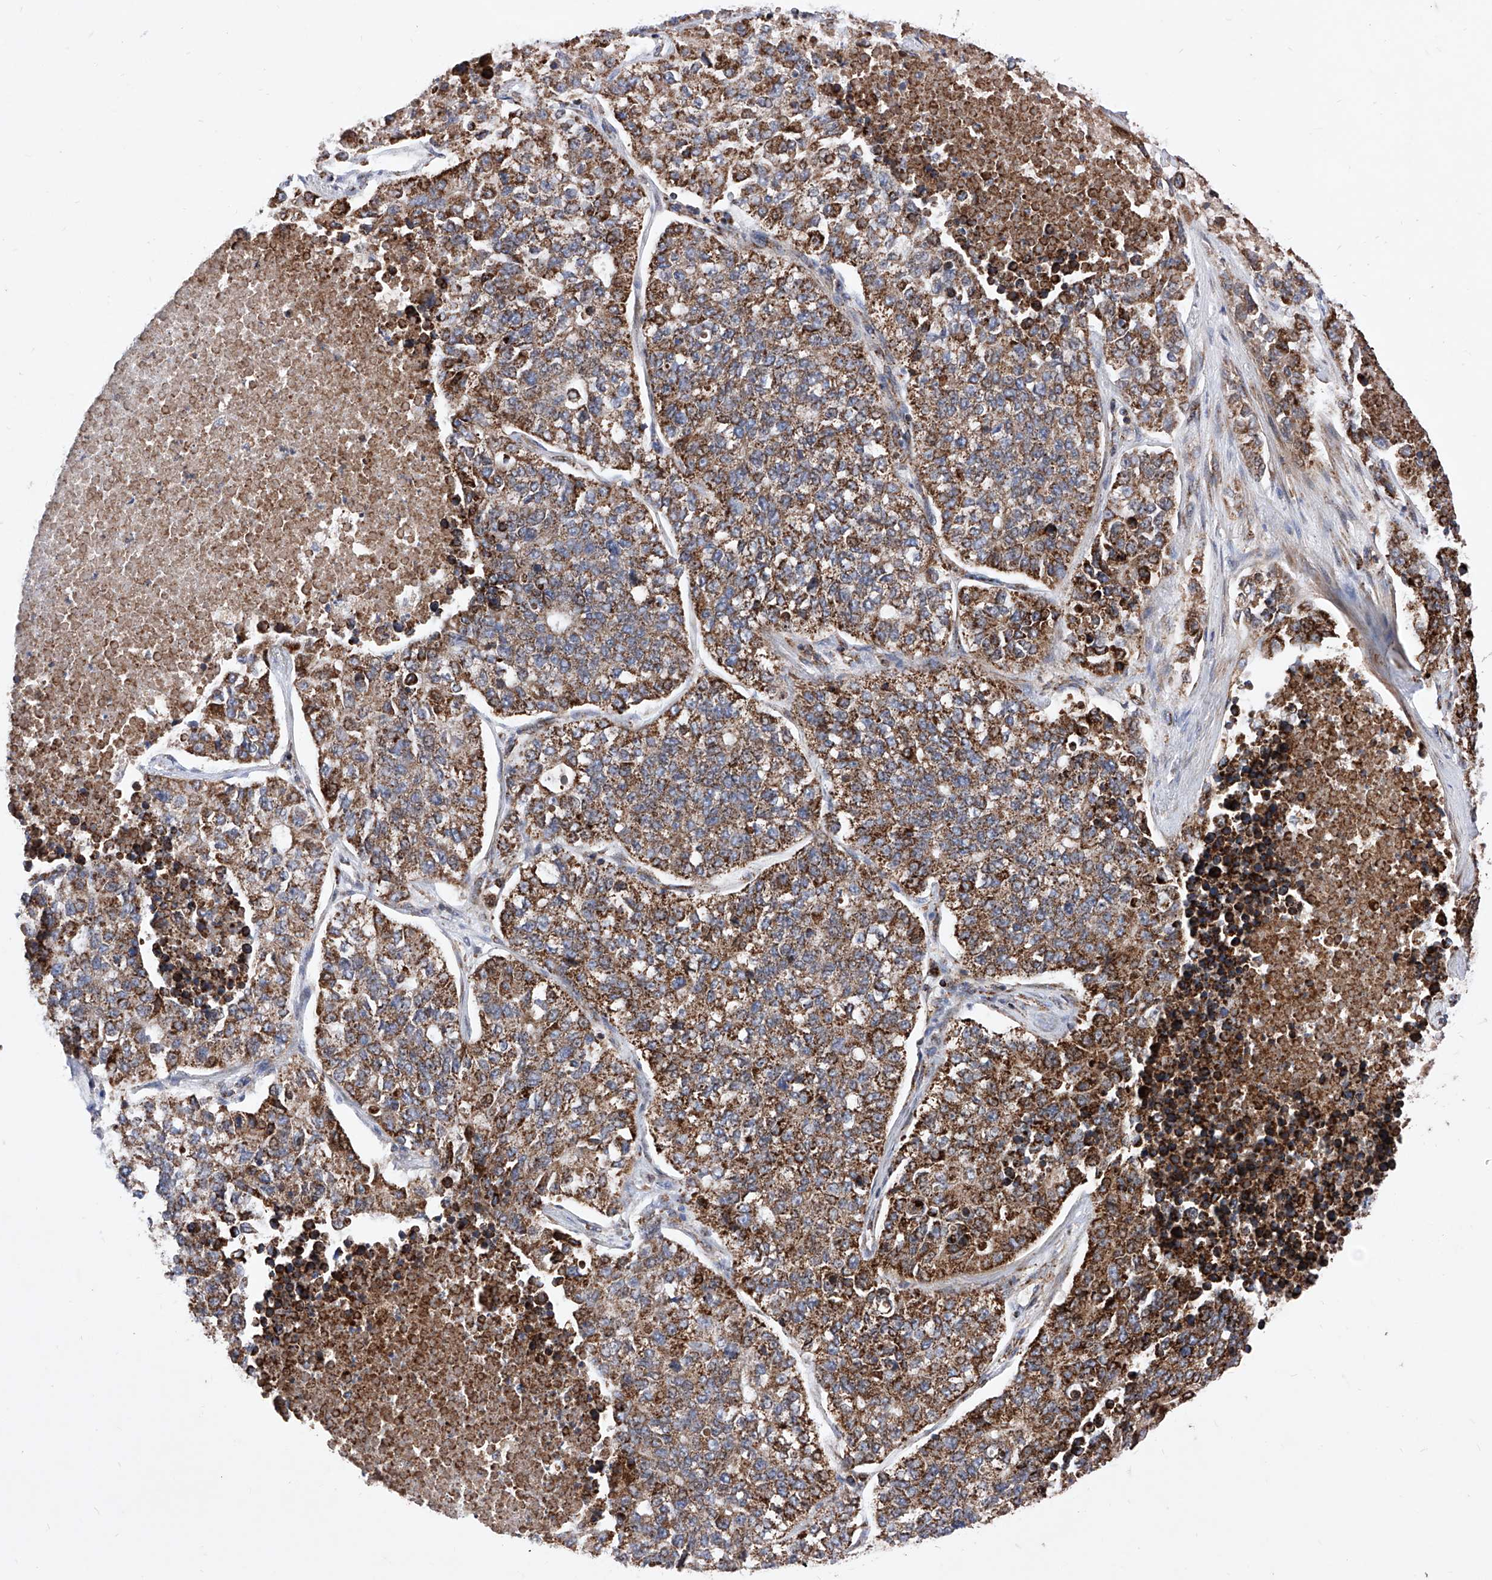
{"staining": {"intensity": "strong", "quantity": ">75%", "location": "cytoplasmic/membranous"}, "tissue": "lung cancer", "cell_type": "Tumor cells", "image_type": "cancer", "snomed": [{"axis": "morphology", "description": "Adenocarcinoma, NOS"}, {"axis": "topography", "description": "Lung"}], "caption": "Immunohistochemical staining of lung adenocarcinoma reveals high levels of strong cytoplasmic/membranous expression in about >75% of tumor cells.", "gene": "SEMA6A", "patient": {"sex": "male", "age": 49}}